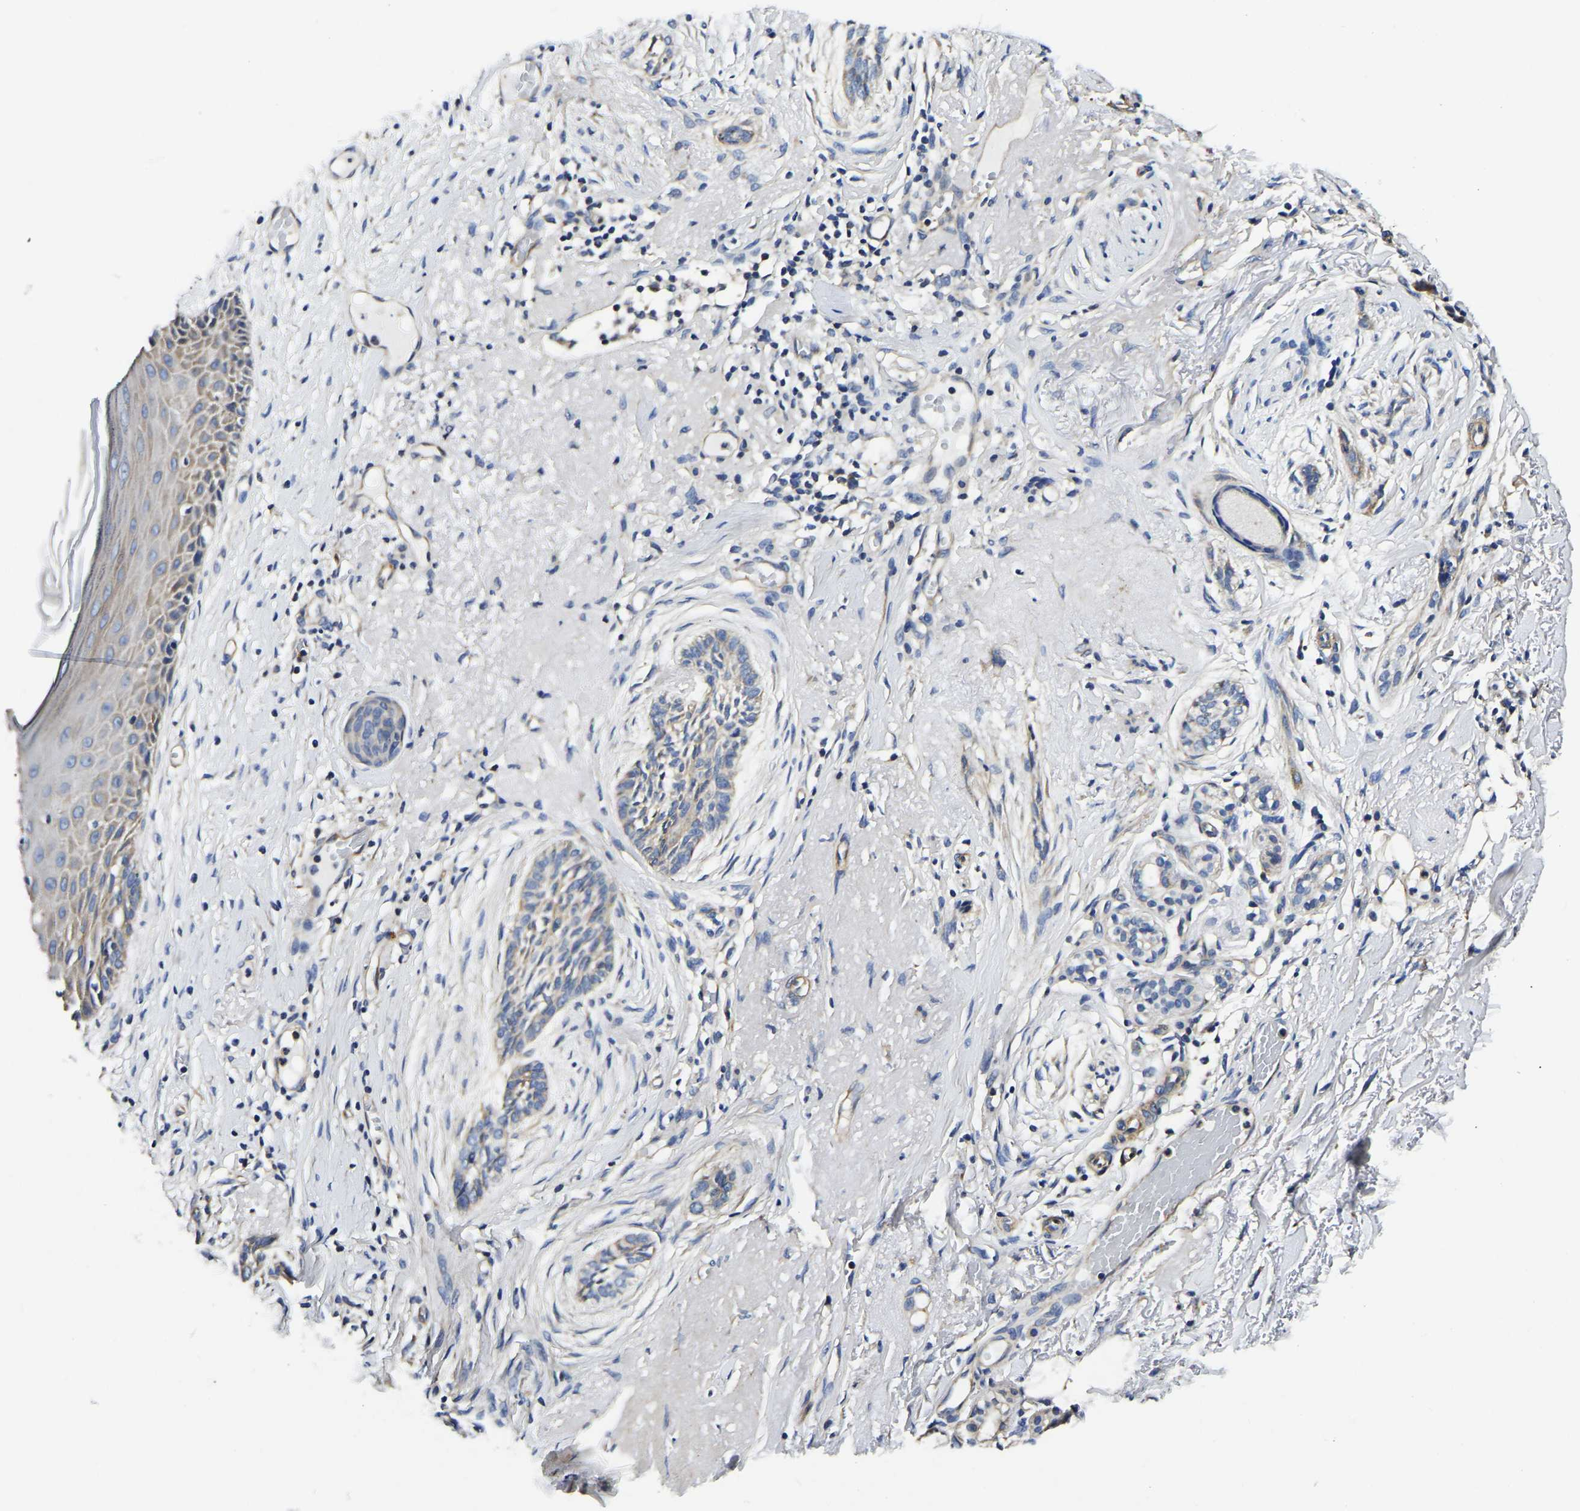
{"staining": {"intensity": "weak", "quantity": "<25%", "location": "cytoplasmic/membranous"}, "tissue": "skin cancer", "cell_type": "Tumor cells", "image_type": "cancer", "snomed": [{"axis": "morphology", "description": "Basal cell carcinoma"}, {"axis": "topography", "description": "Skin"}], "caption": "Protein analysis of skin cancer shows no significant positivity in tumor cells.", "gene": "KCTD17", "patient": {"sex": "female", "age": 88}}